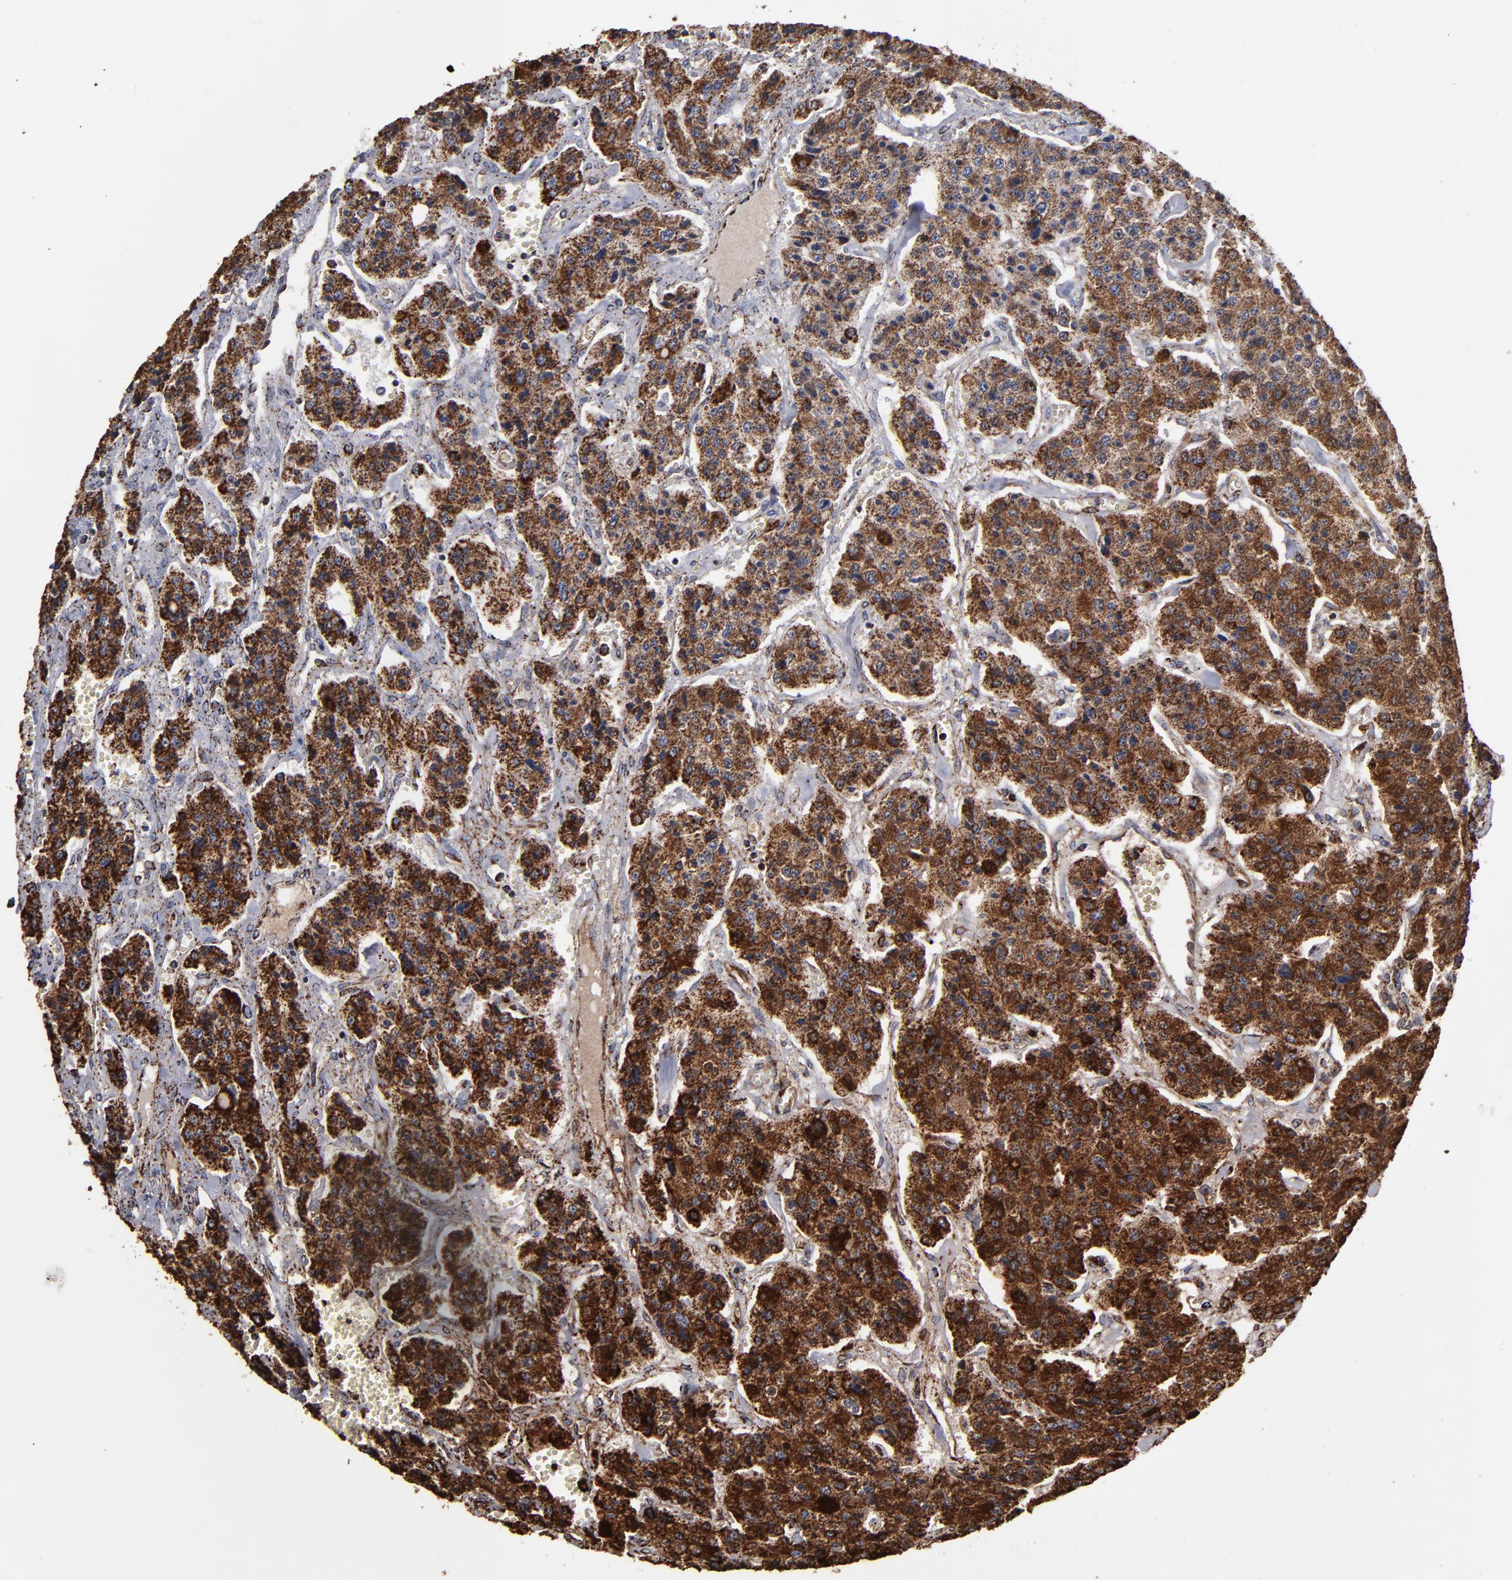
{"staining": {"intensity": "strong", "quantity": ">75%", "location": "cytoplasmic/membranous"}, "tissue": "carcinoid", "cell_type": "Tumor cells", "image_type": "cancer", "snomed": [{"axis": "morphology", "description": "Carcinoid, malignant, NOS"}, {"axis": "topography", "description": "Small intestine"}], "caption": "Immunohistochemical staining of carcinoid exhibits high levels of strong cytoplasmic/membranous protein positivity in about >75% of tumor cells.", "gene": "SOD2", "patient": {"sex": "male", "age": 52}}